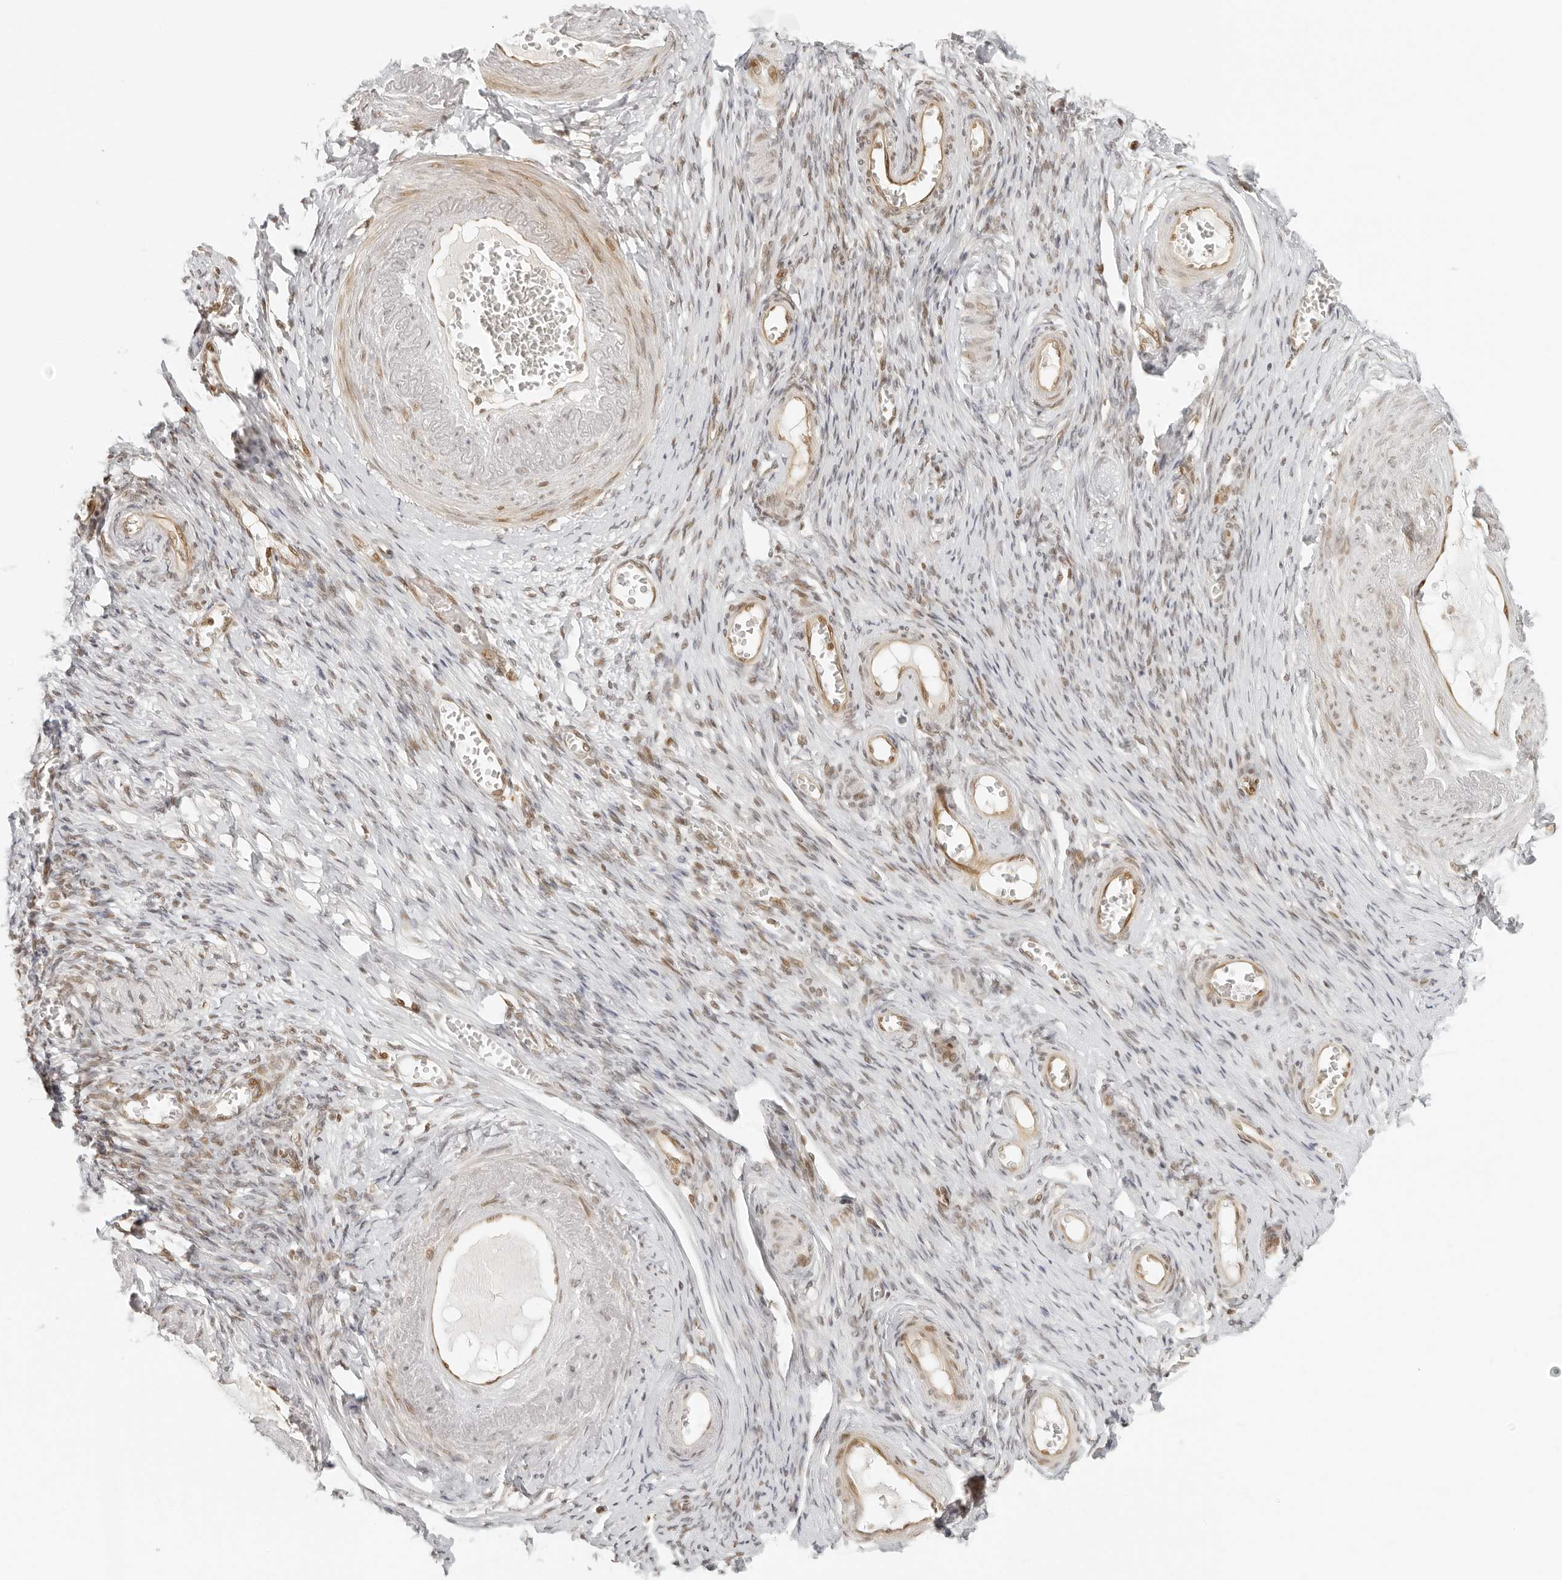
{"staining": {"intensity": "negative", "quantity": "none", "location": "none"}, "tissue": "adipose tissue", "cell_type": "Adipocytes", "image_type": "normal", "snomed": [{"axis": "morphology", "description": "Normal tissue, NOS"}, {"axis": "topography", "description": "Vascular tissue"}, {"axis": "topography", "description": "Fallopian tube"}, {"axis": "topography", "description": "Ovary"}], "caption": "Immunohistochemistry (IHC) photomicrograph of unremarkable human adipose tissue stained for a protein (brown), which demonstrates no positivity in adipocytes.", "gene": "ZNF407", "patient": {"sex": "female", "age": 67}}